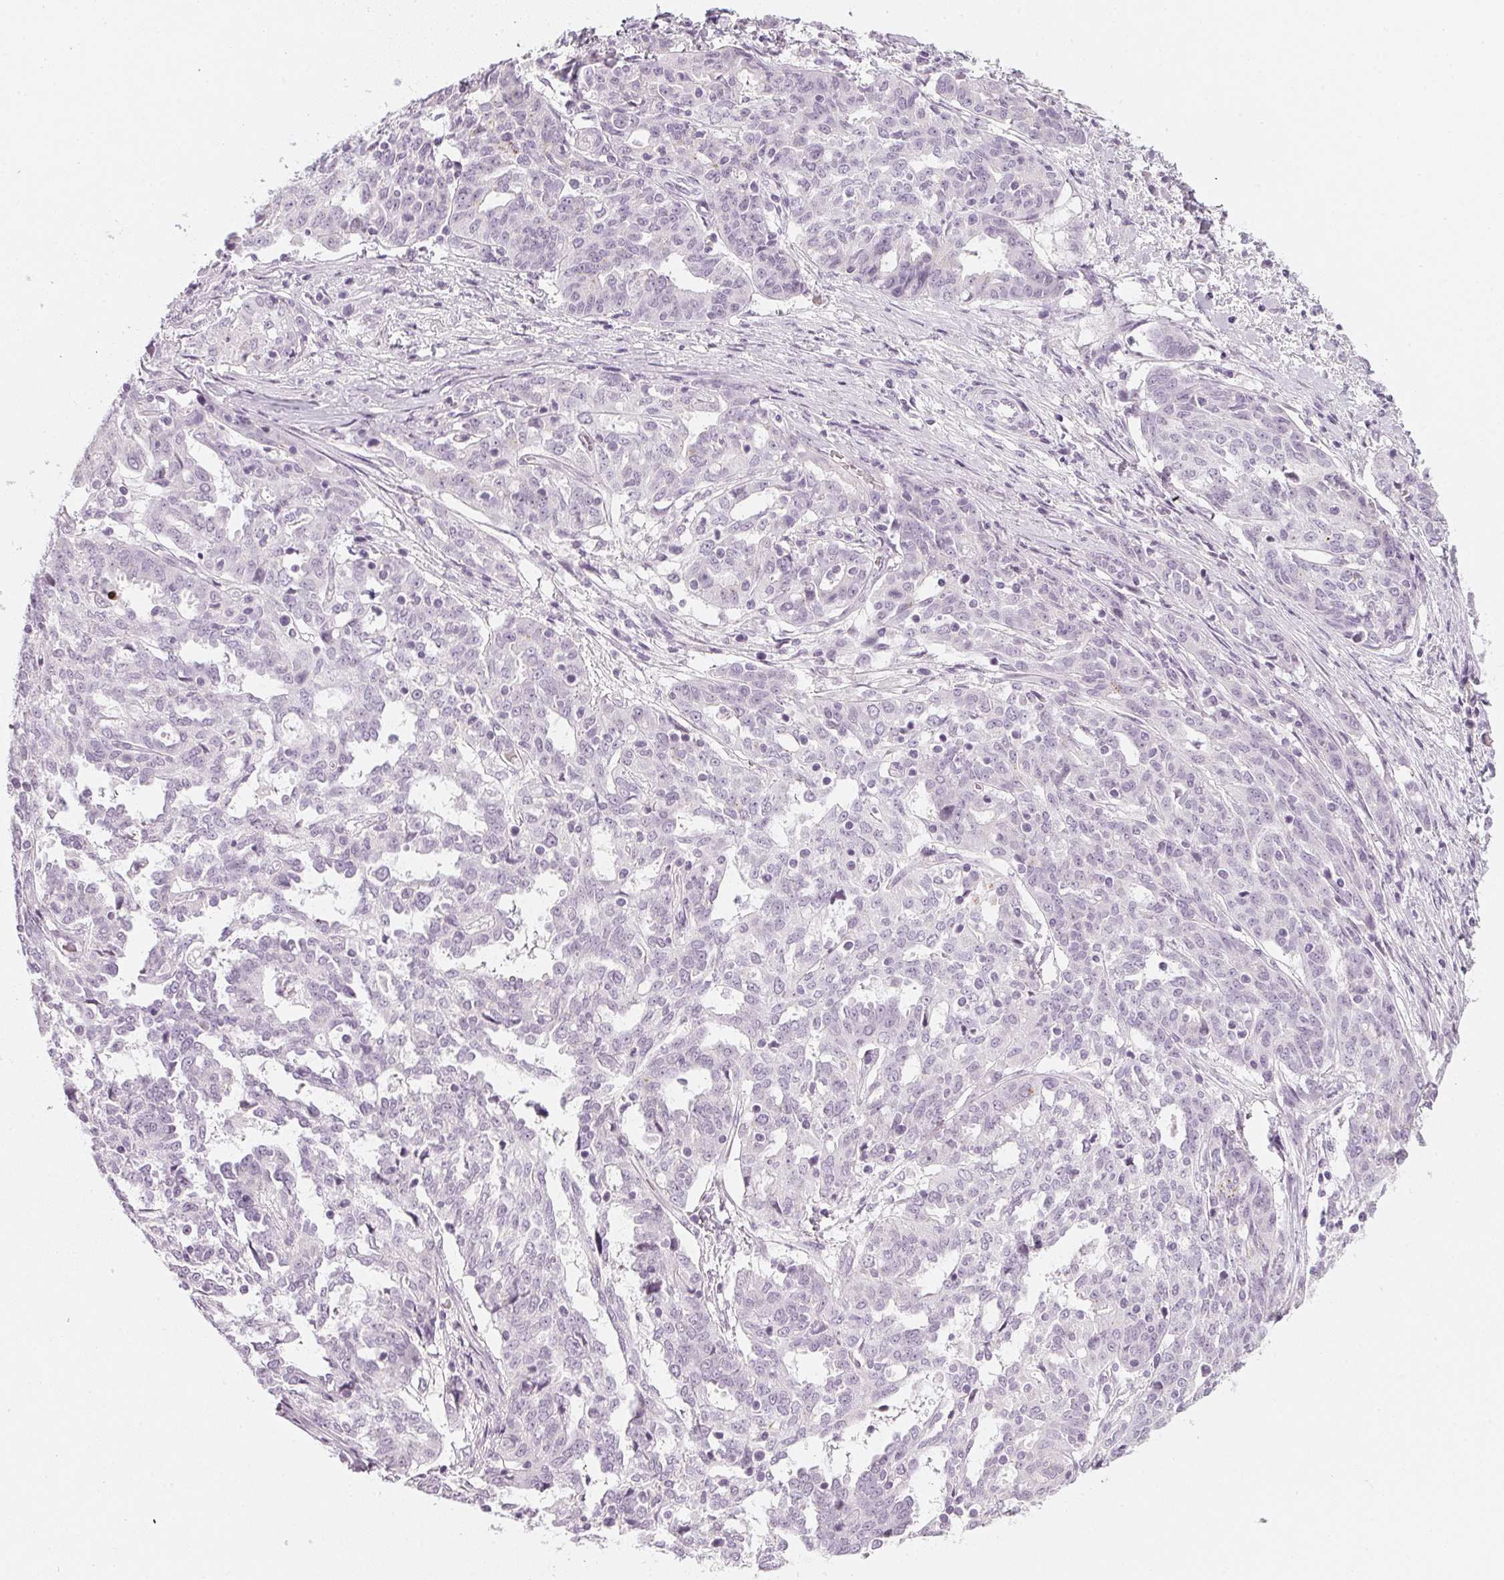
{"staining": {"intensity": "negative", "quantity": "none", "location": "none"}, "tissue": "ovarian cancer", "cell_type": "Tumor cells", "image_type": "cancer", "snomed": [{"axis": "morphology", "description": "Cystadenocarcinoma, serous, NOS"}, {"axis": "topography", "description": "Ovary"}], "caption": "Tumor cells are negative for brown protein staining in ovarian cancer (serous cystadenocarcinoma). (DAB IHC with hematoxylin counter stain).", "gene": "CHST4", "patient": {"sex": "female", "age": 67}}